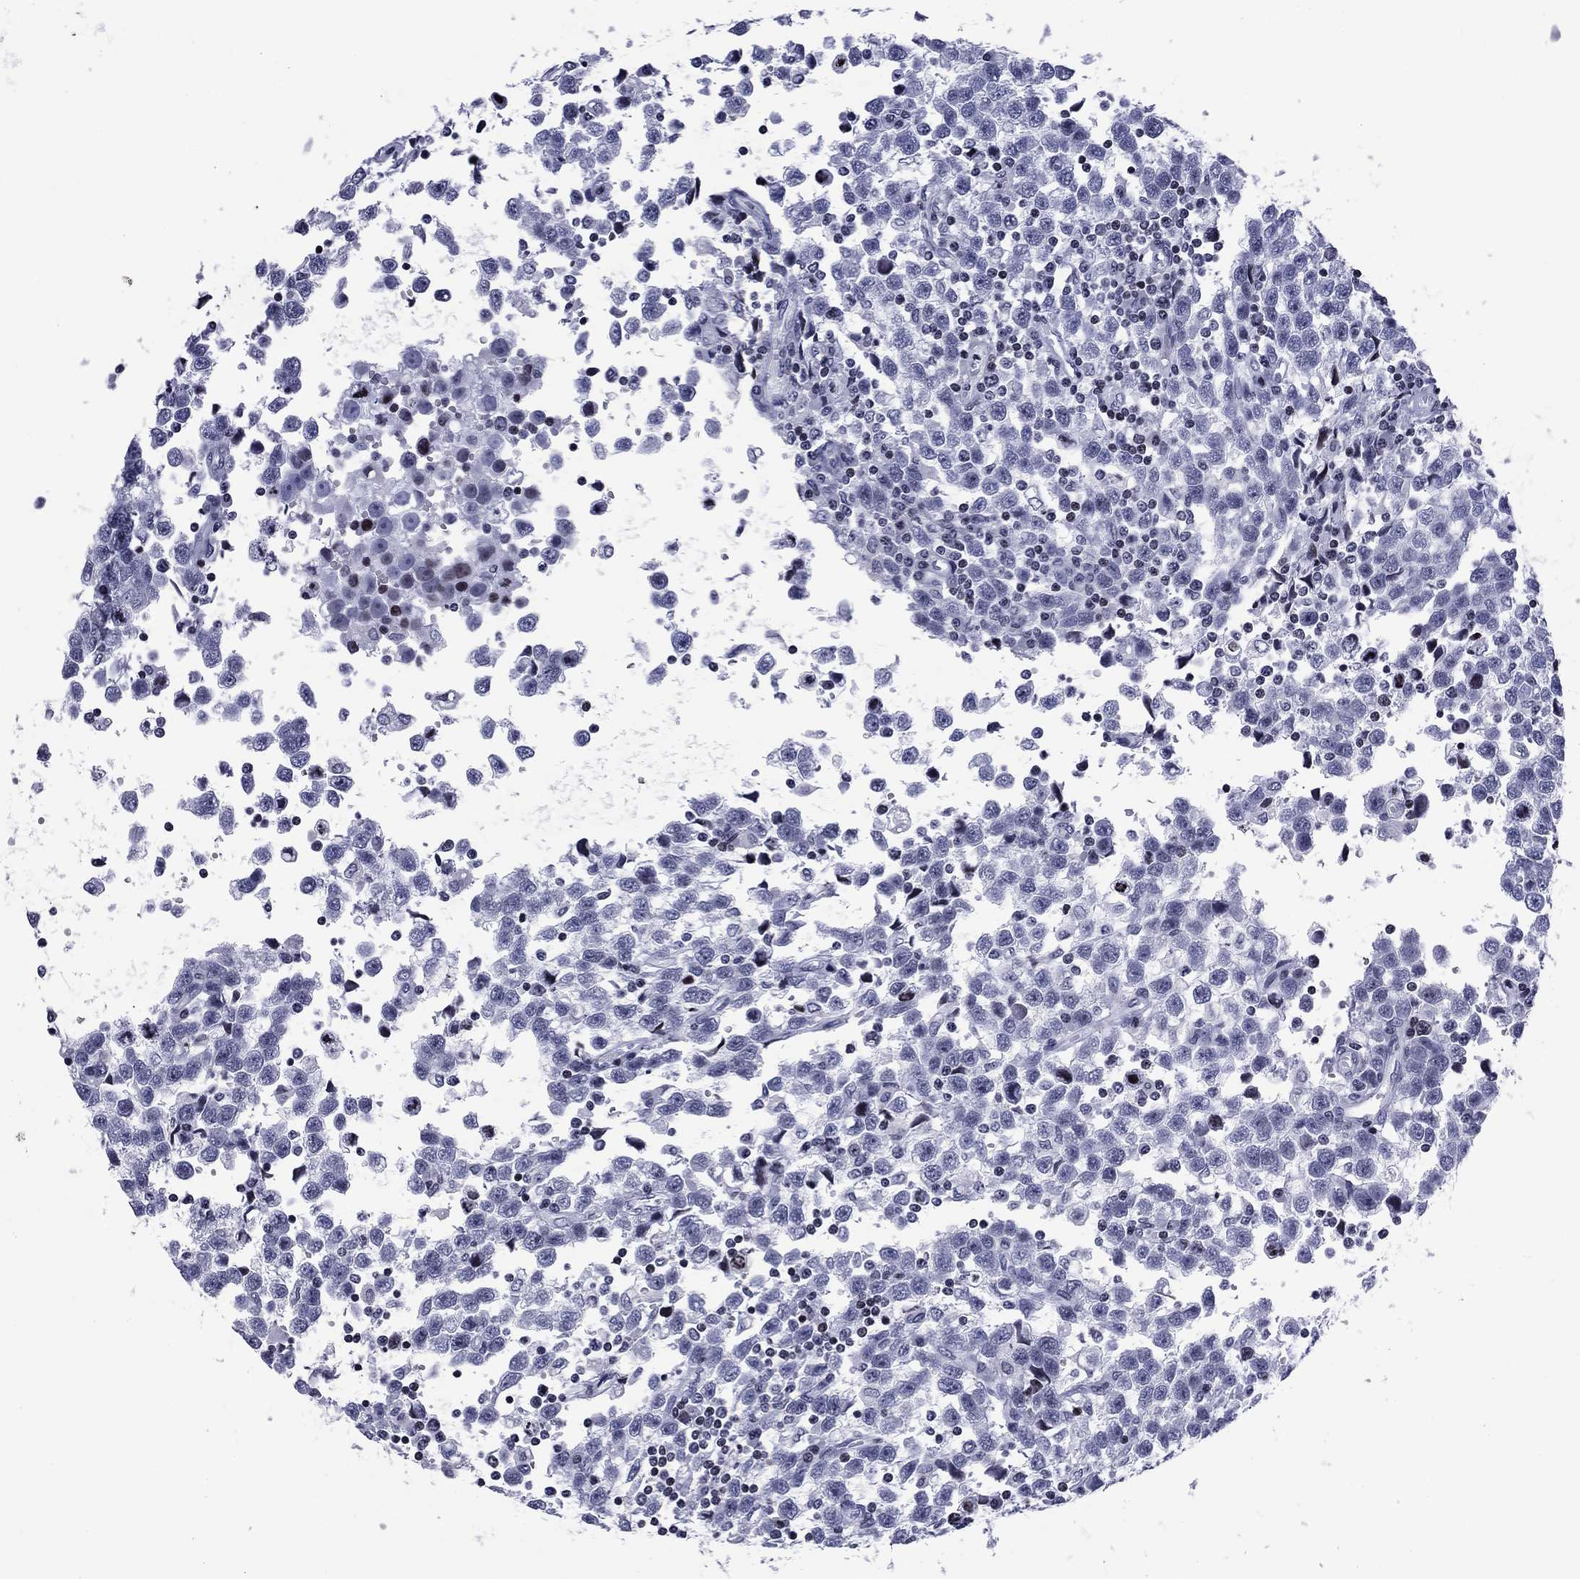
{"staining": {"intensity": "negative", "quantity": "none", "location": "none"}, "tissue": "testis cancer", "cell_type": "Tumor cells", "image_type": "cancer", "snomed": [{"axis": "morphology", "description": "Seminoma, NOS"}, {"axis": "topography", "description": "Testis"}], "caption": "High magnification brightfield microscopy of seminoma (testis) stained with DAB (3,3'-diaminobenzidine) (brown) and counterstained with hematoxylin (blue): tumor cells show no significant expression.", "gene": "CCDC144A", "patient": {"sex": "male", "age": 34}}